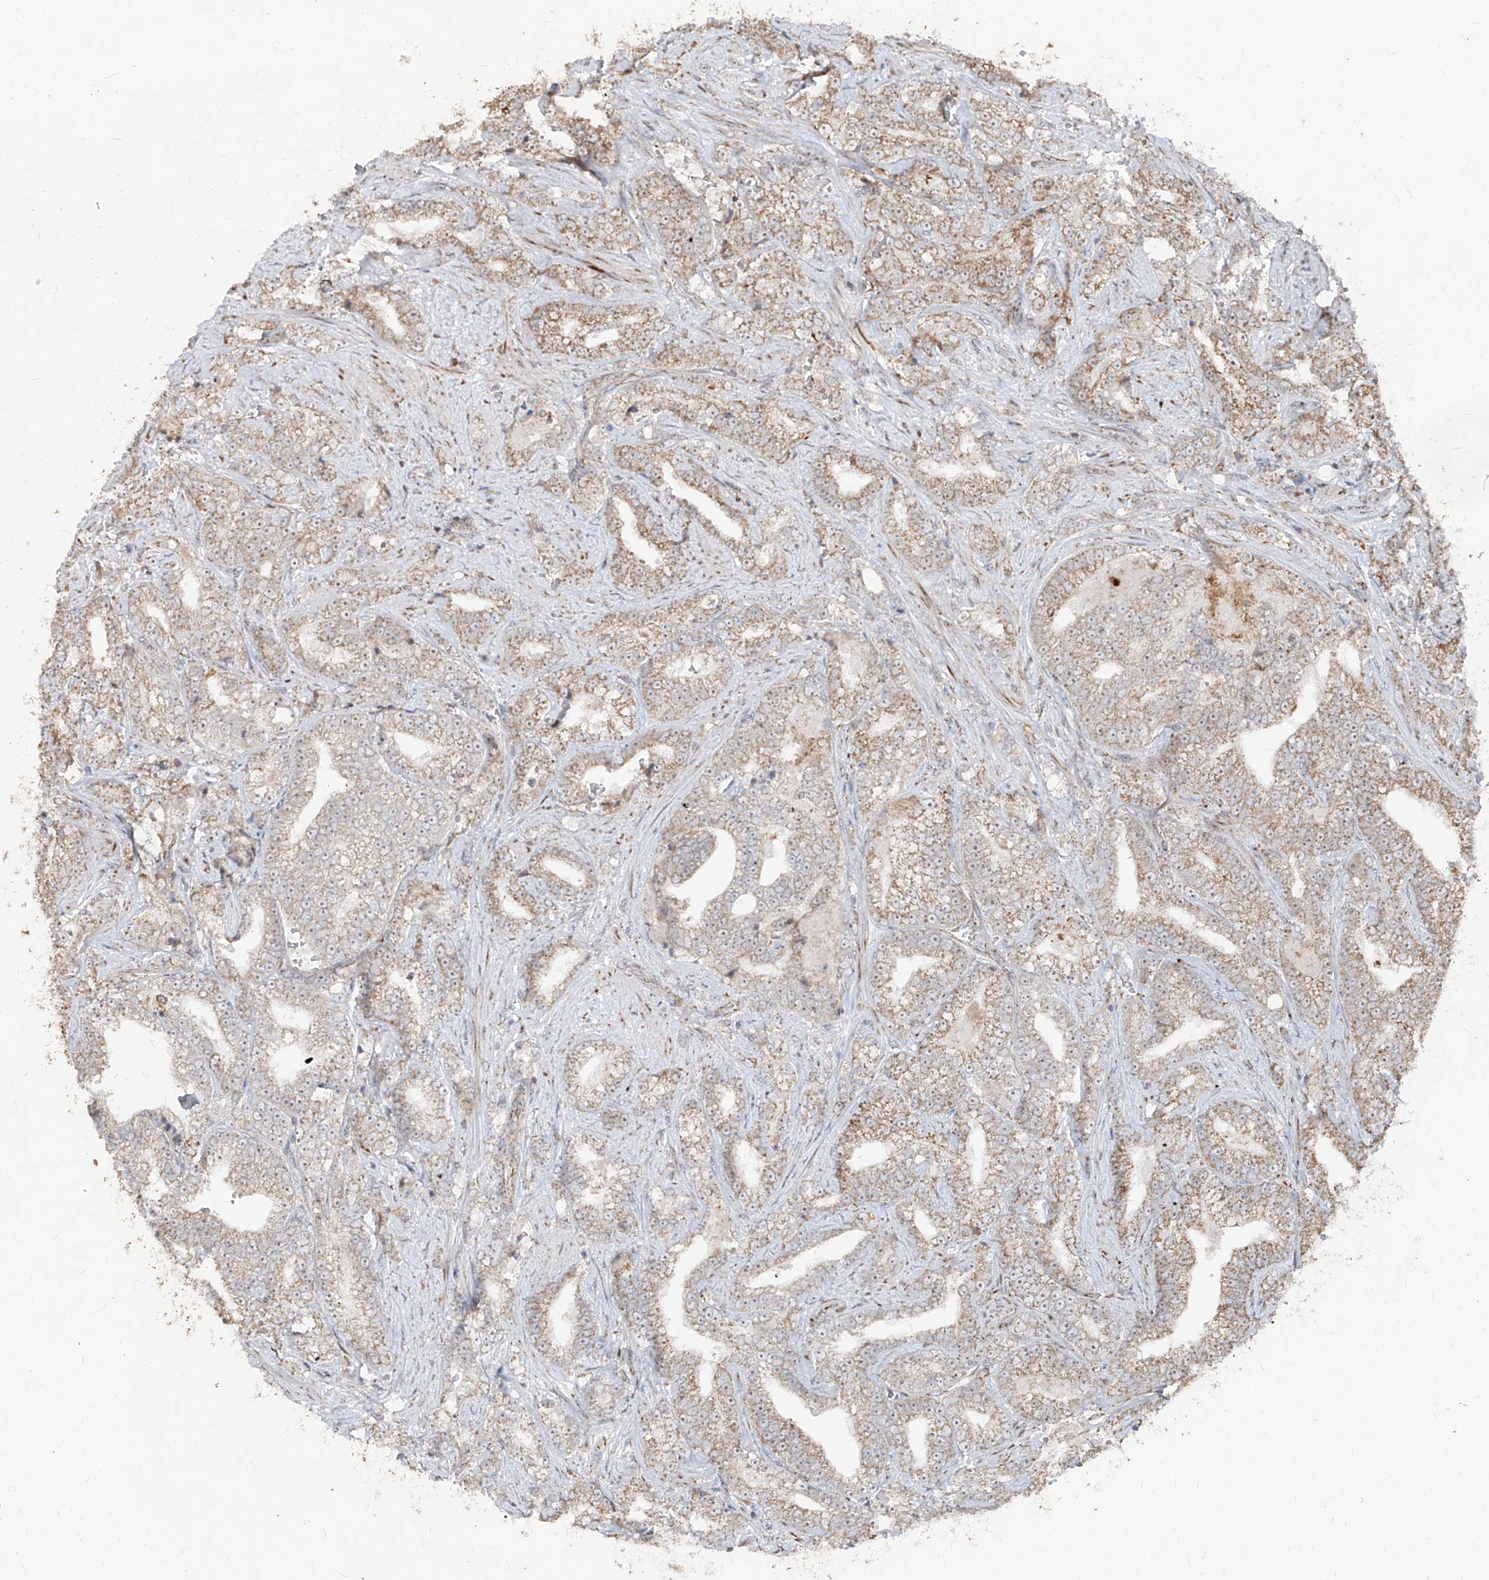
{"staining": {"intensity": "moderate", "quantity": "25%-75%", "location": "cytoplasmic/membranous"}, "tissue": "prostate cancer", "cell_type": "Tumor cells", "image_type": "cancer", "snomed": [{"axis": "morphology", "description": "Adenocarcinoma, High grade"}, {"axis": "topography", "description": "Prostate and seminal vesicle, NOS"}], "caption": "A medium amount of moderate cytoplasmic/membranous expression is seen in about 25%-75% of tumor cells in adenocarcinoma (high-grade) (prostate) tissue.", "gene": "NDUFB3", "patient": {"sex": "male", "age": 67}}